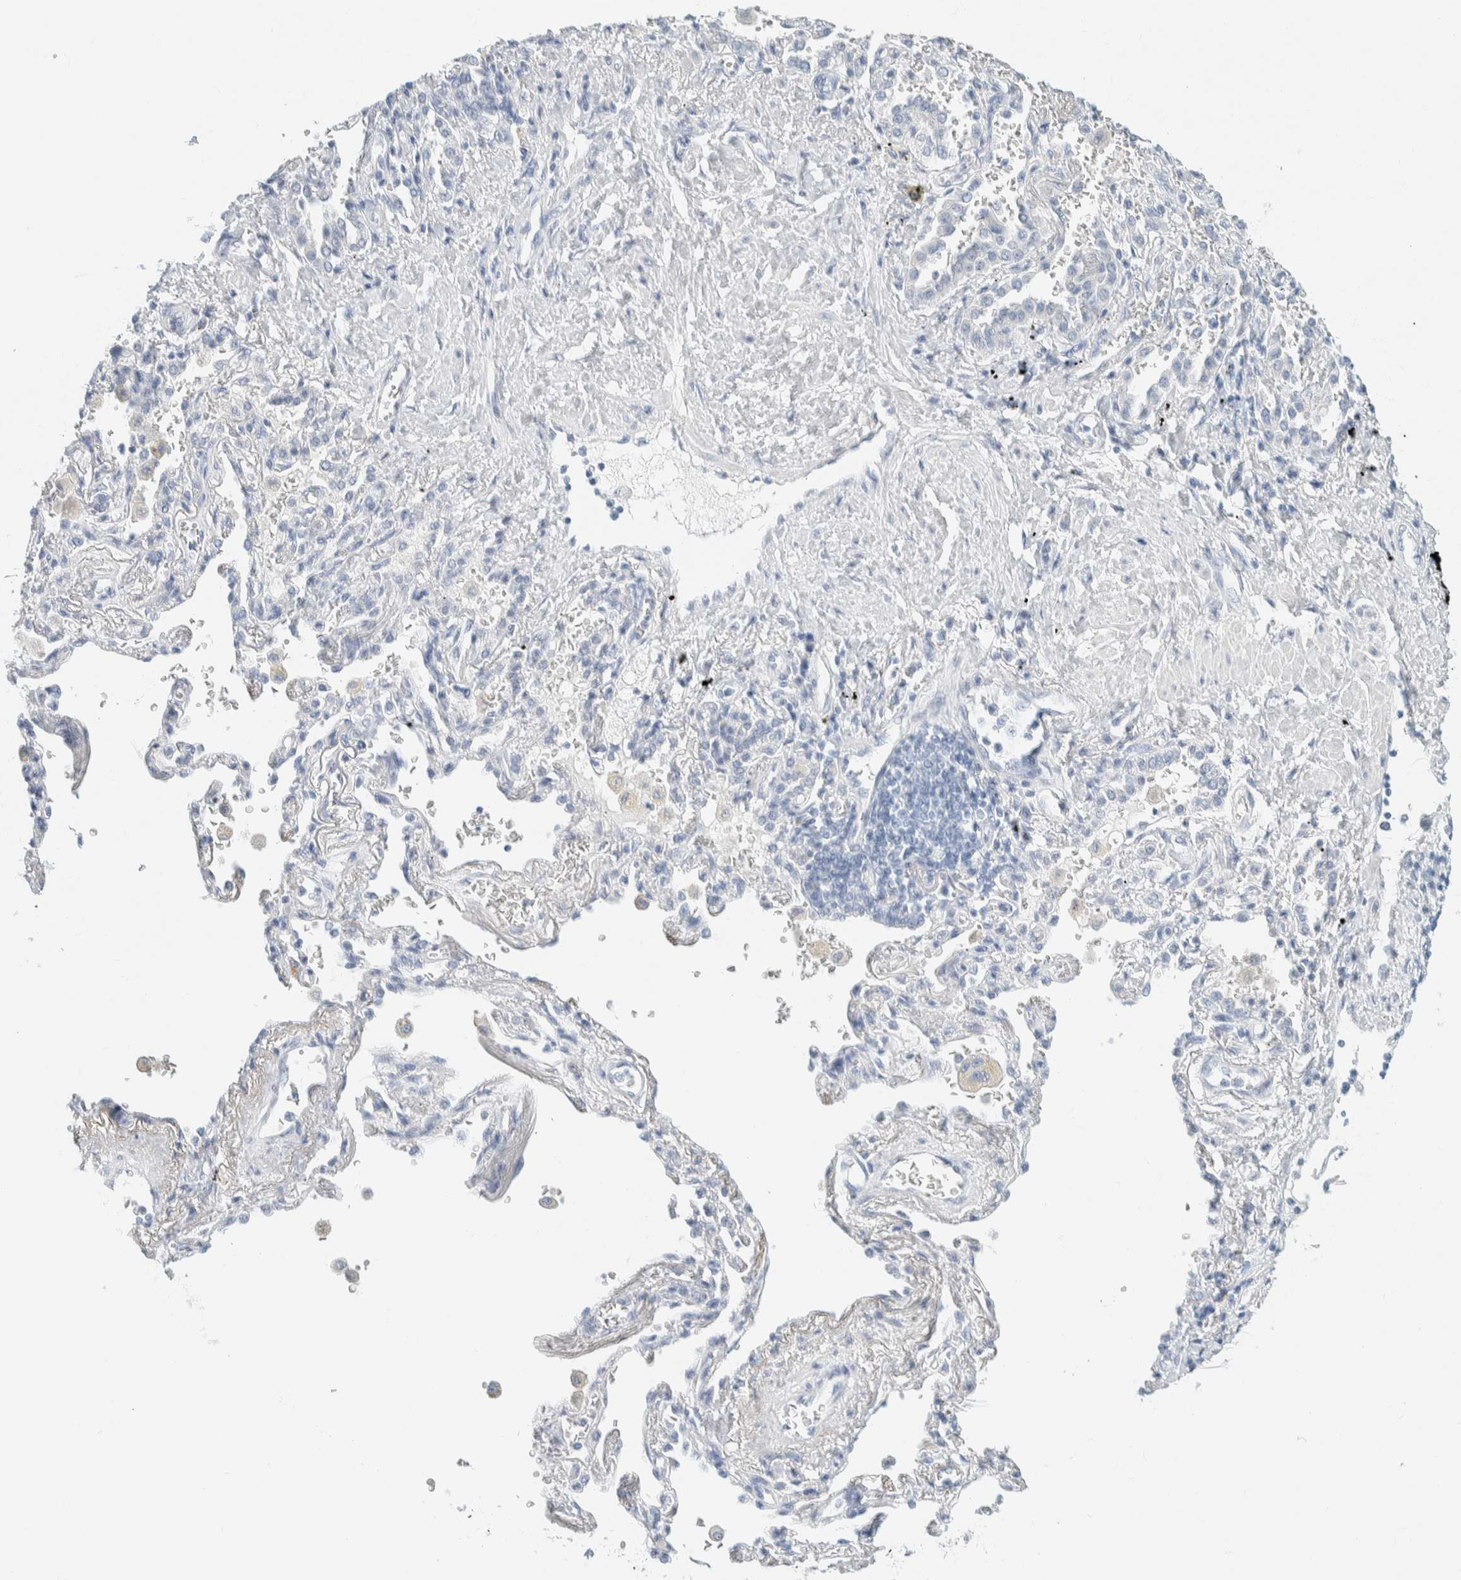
{"staining": {"intensity": "negative", "quantity": "none", "location": "none"}, "tissue": "lung cancer", "cell_type": "Tumor cells", "image_type": "cancer", "snomed": [{"axis": "morphology", "description": "Adenocarcinoma, NOS"}, {"axis": "topography", "description": "Lung"}], "caption": "Immunohistochemical staining of adenocarcinoma (lung) demonstrates no significant expression in tumor cells. Nuclei are stained in blue.", "gene": "ALOX12B", "patient": {"sex": "female", "age": 65}}